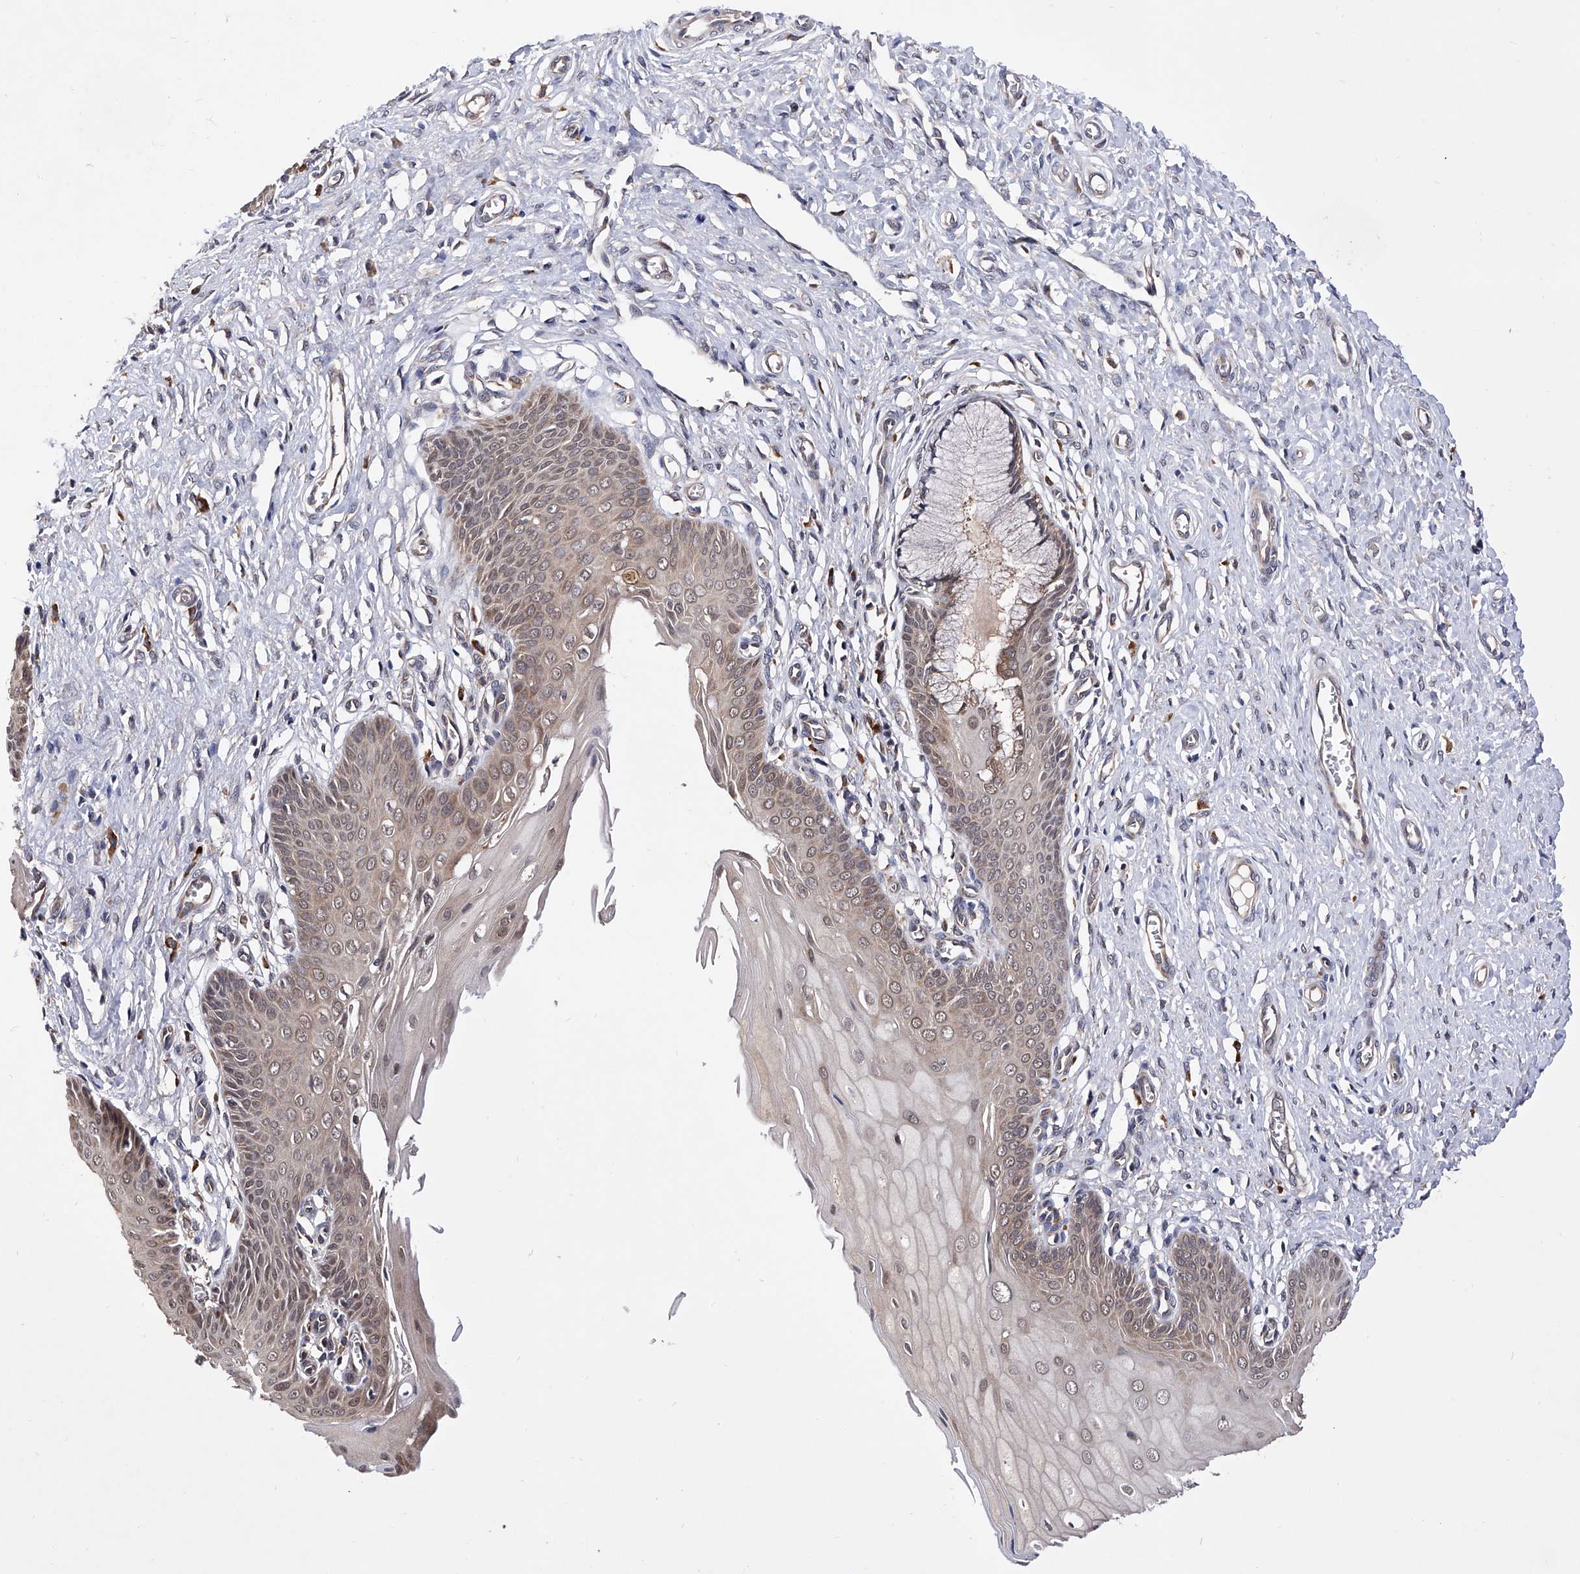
{"staining": {"intensity": "moderate", "quantity": "25%-75%", "location": "cytoplasmic/membranous"}, "tissue": "cervix", "cell_type": "Glandular cells", "image_type": "normal", "snomed": [{"axis": "morphology", "description": "Normal tissue, NOS"}, {"axis": "topography", "description": "Cervix"}], "caption": "Moderate cytoplasmic/membranous expression for a protein is appreciated in about 25%-75% of glandular cells of unremarkable cervix using immunohistochemistry.", "gene": "USP45", "patient": {"sex": "female", "age": 55}}